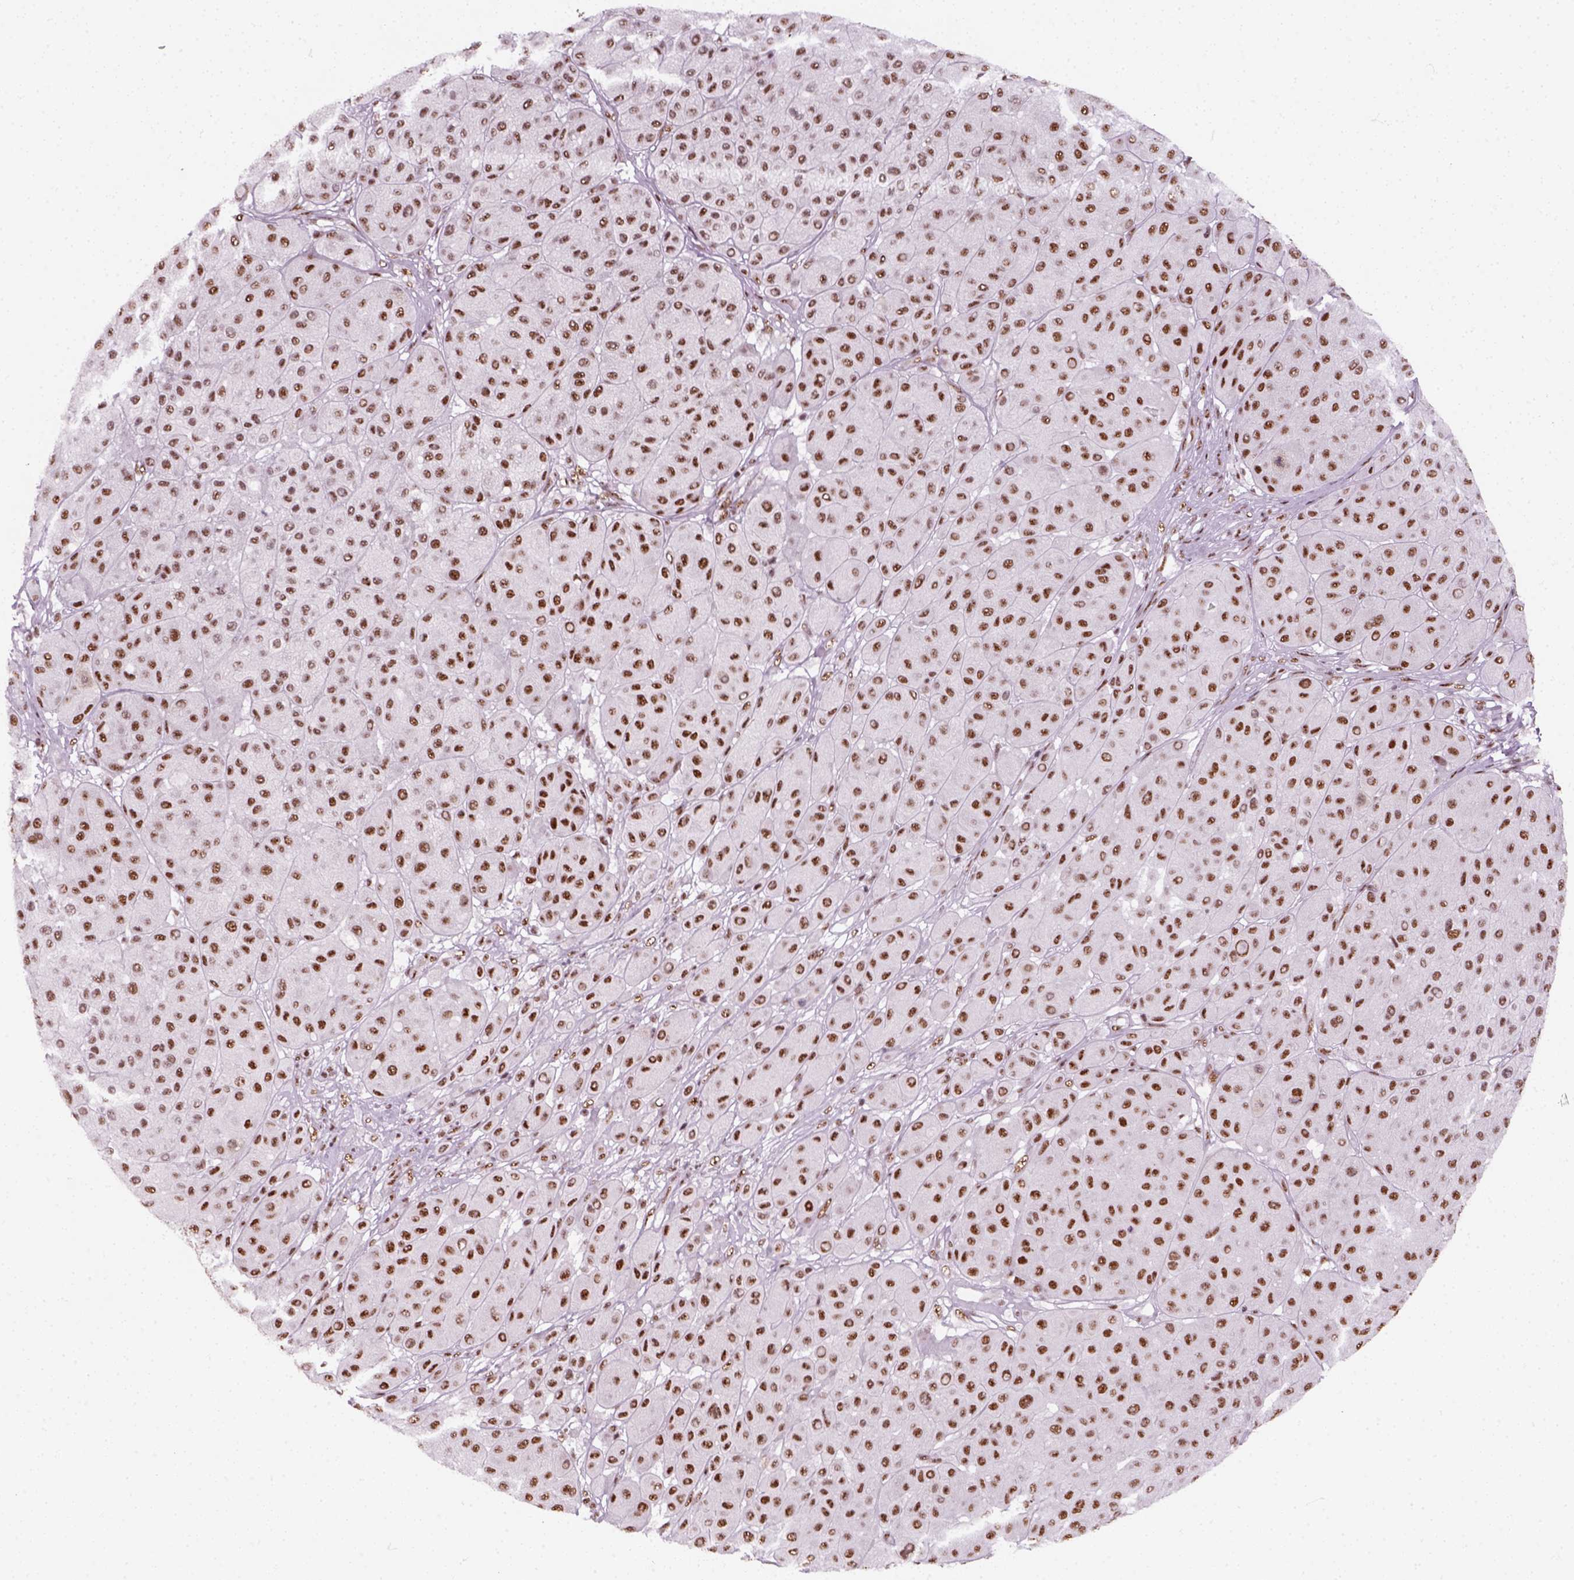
{"staining": {"intensity": "moderate", "quantity": ">75%", "location": "nuclear"}, "tissue": "melanoma", "cell_type": "Tumor cells", "image_type": "cancer", "snomed": [{"axis": "morphology", "description": "Malignant melanoma, Metastatic site"}, {"axis": "topography", "description": "Smooth muscle"}], "caption": "Malignant melanoma (metastatic site) was stained to show a protein in brown. There is medium levels of moderate nuclear expression in approximately >75% of tumor cells.", "gene": "GTF2F1", "patient": {"sex": "male", "age": 41}}